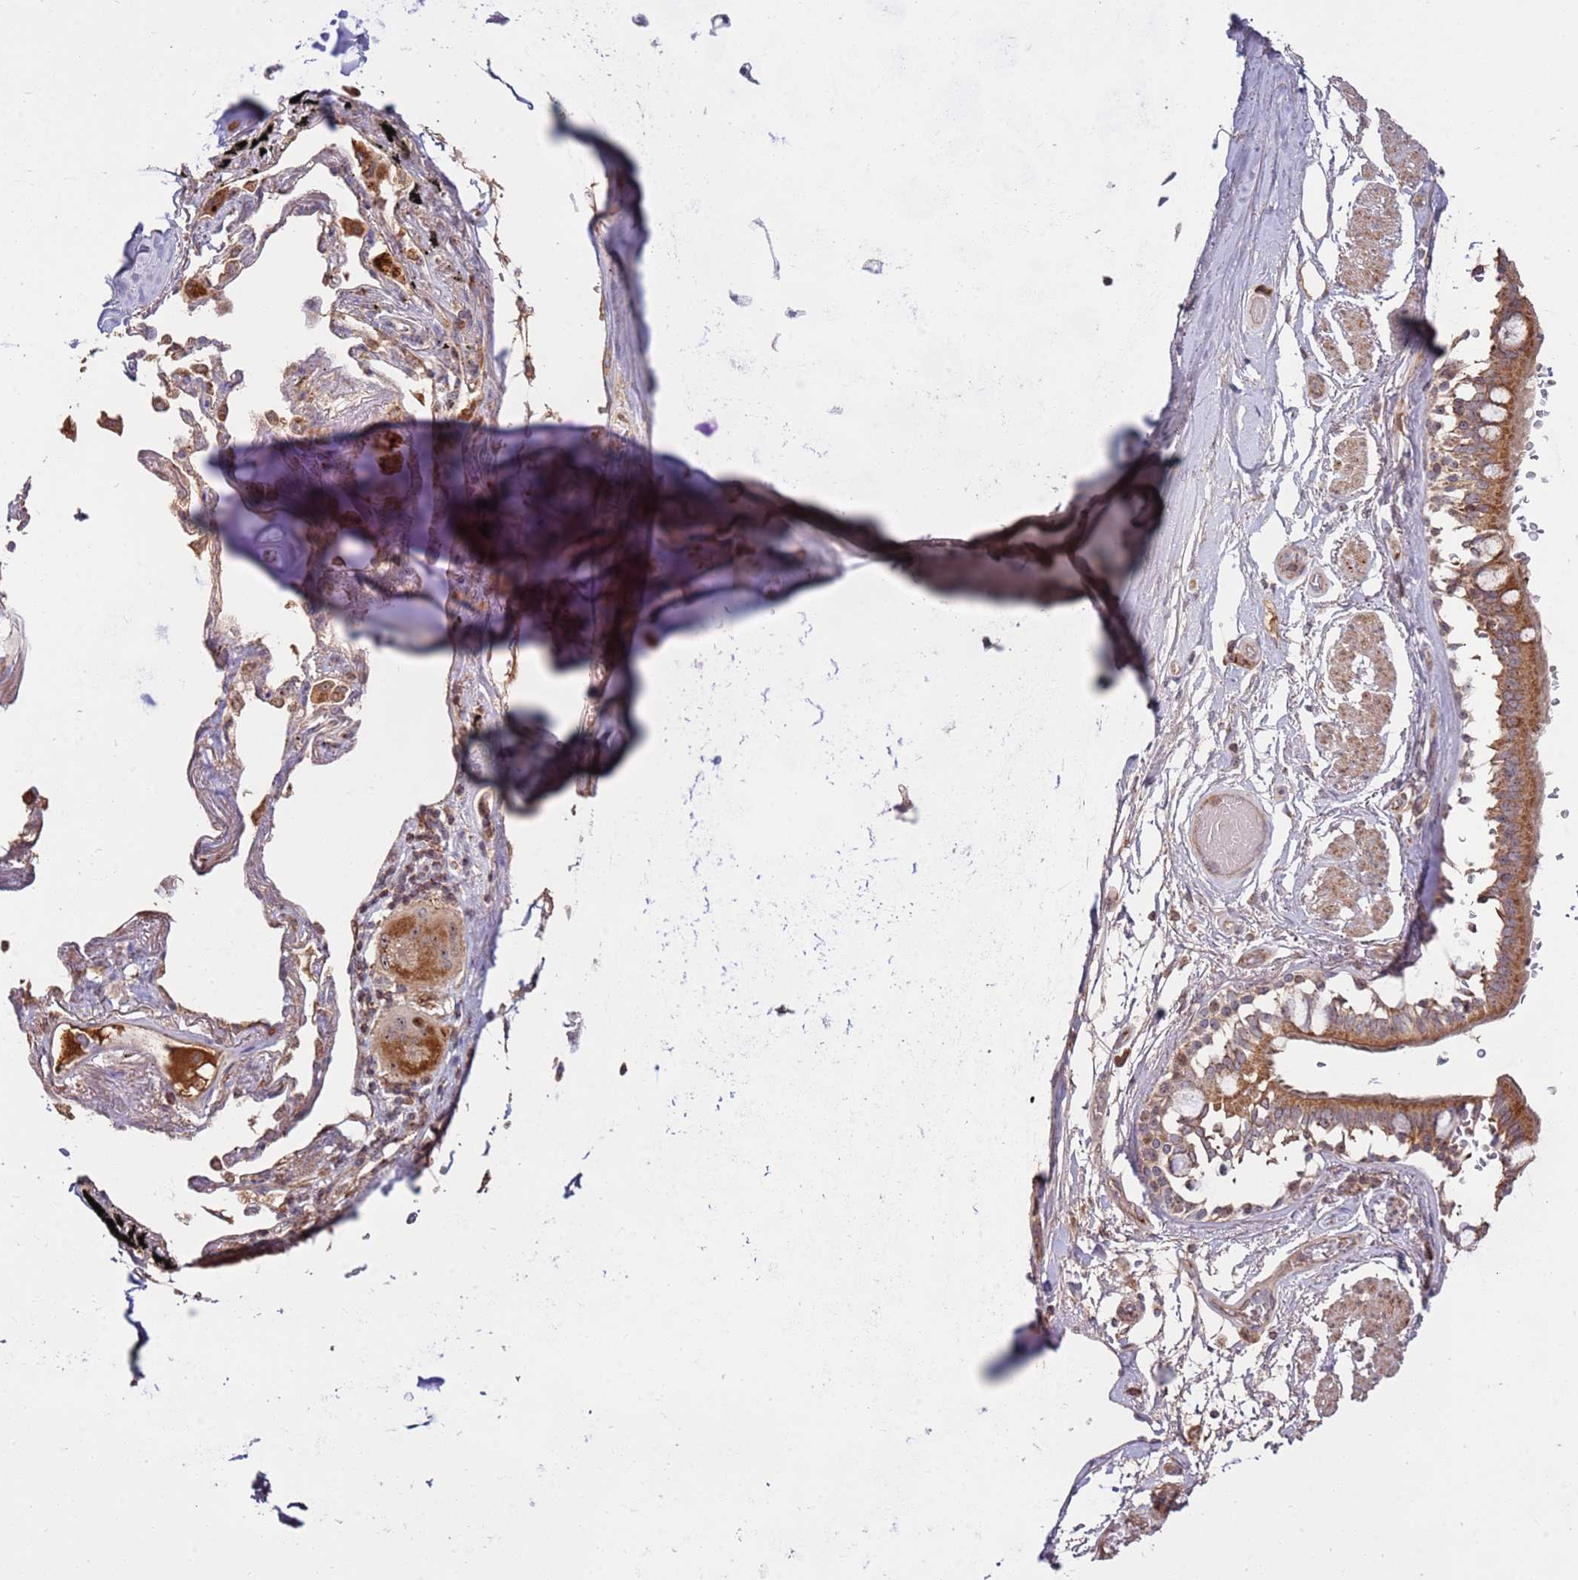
{"staining": {"intensity": "strong", "quantity": ">75%", "location": "cytoplasmic/membranous,nuclear"}, "tissue": "bronchus", "cell_type": "Respiratory epithelial cells", "image_type": "normal", "snomed": [{"axis": "morphology", "description": "Normal tissue, NOS"}, {"axis": "topography", "description": "Bronchus"}], "caption": "Respiratory epithelial cells reveal high levels of strong cytoplasmic/membranous,nuclear positivity in approximately >75% of cells in unremarkable human bronchus.", "gene": "KIF25", "patient": {"sex": "male", "age": 70}}